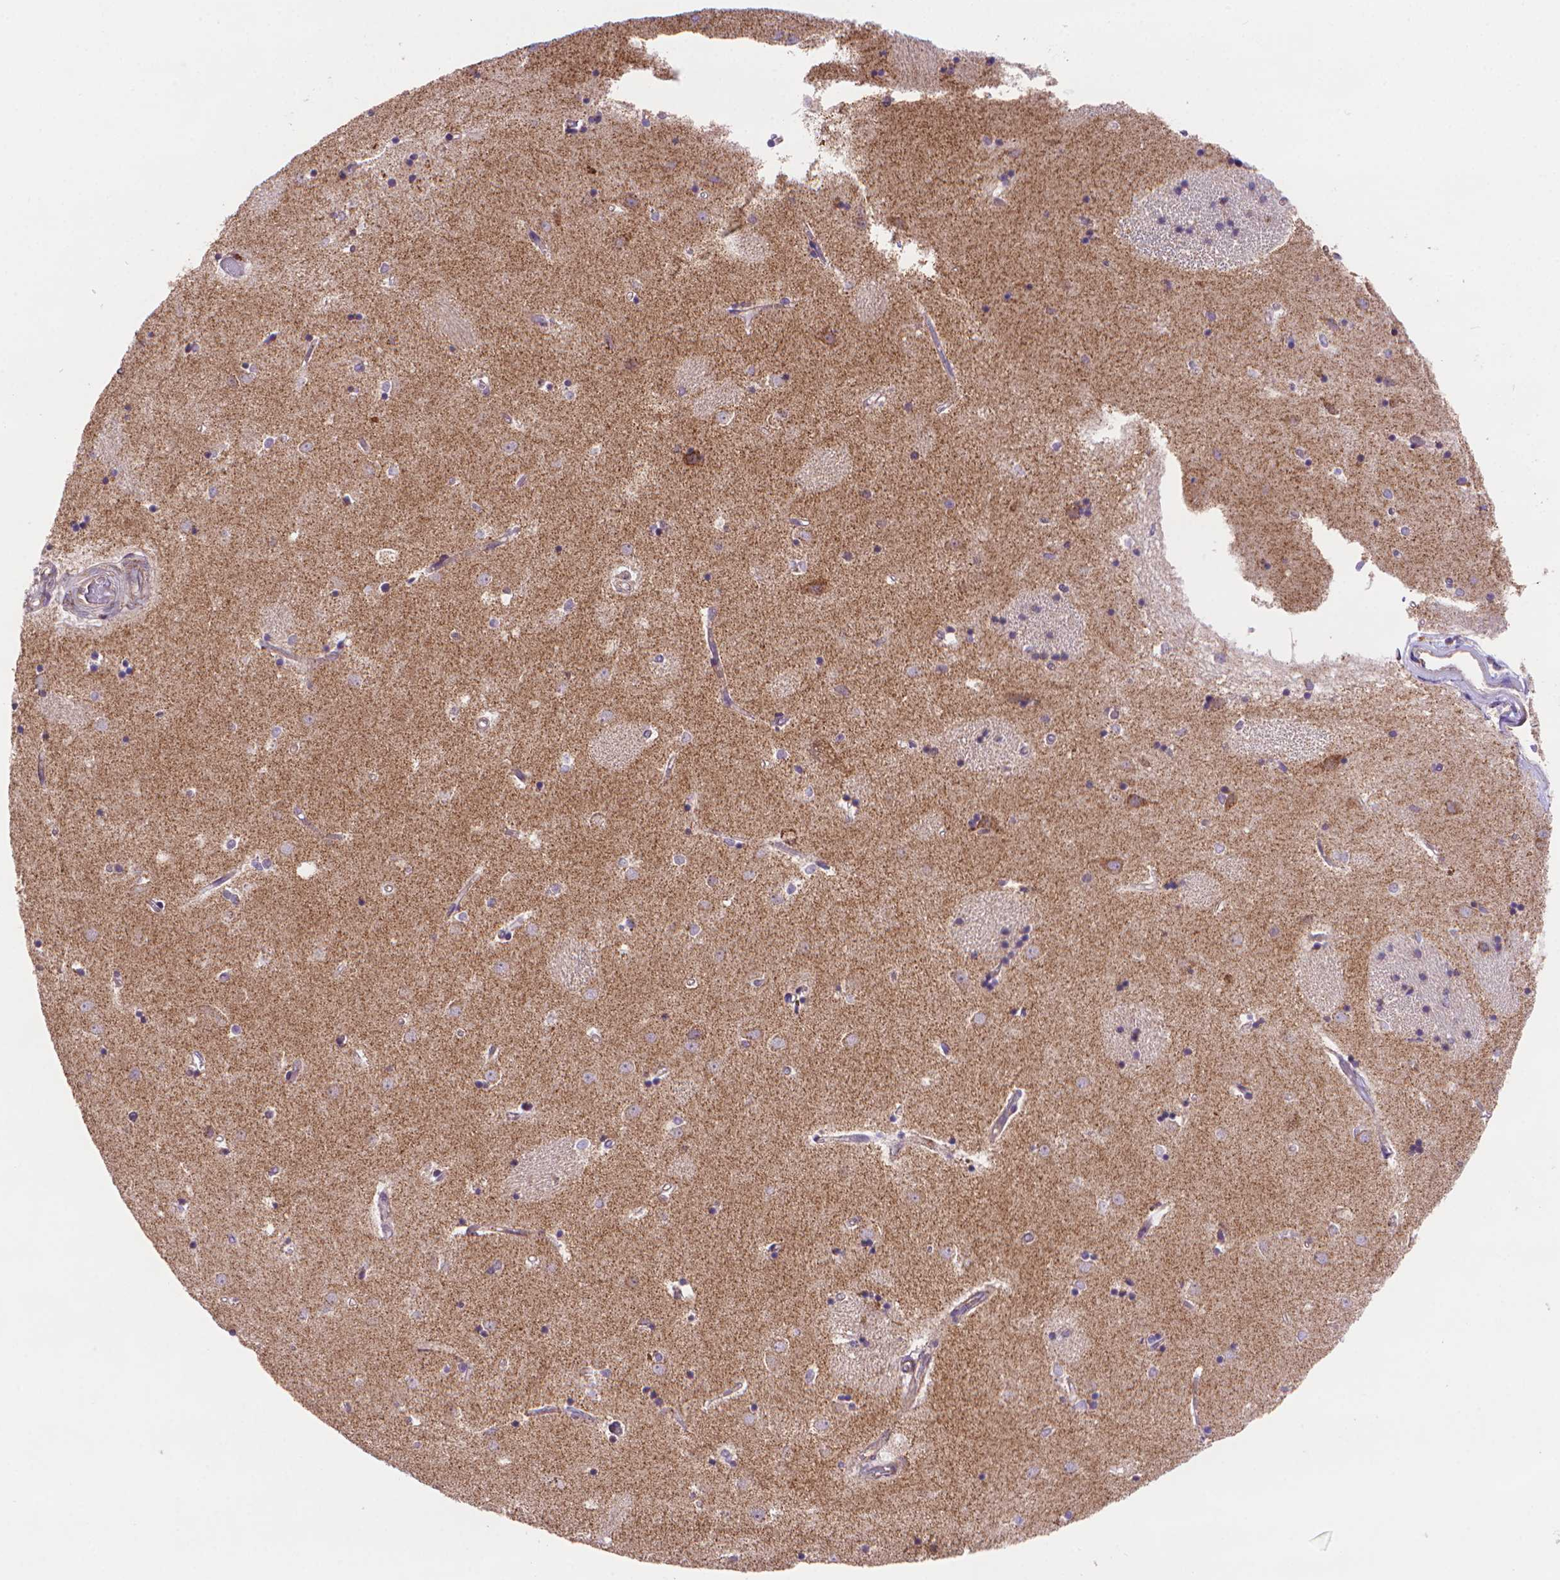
{"staining": {"intensity": "negative", "quantity": "none", "location": "none"}, "tissue": "caudate", "cell_type": "Glial cells", "image_type": "normal", "snomed": [{"axis": "morphology", "description": "Normal tissue, NOS"}, {"axis": "topography", "description": "Lateral ventricle wall"}], "caption": "High magnification brightfield microscopy of unremarkable caudate stained with DAB (3,3'-diaminobenzidine) (brown) and counterstained with hematoxylin (blue): glial cells show no significant positivity.", "gene": "CYYR1", "patient": {"sex": "male", "age": 54}}